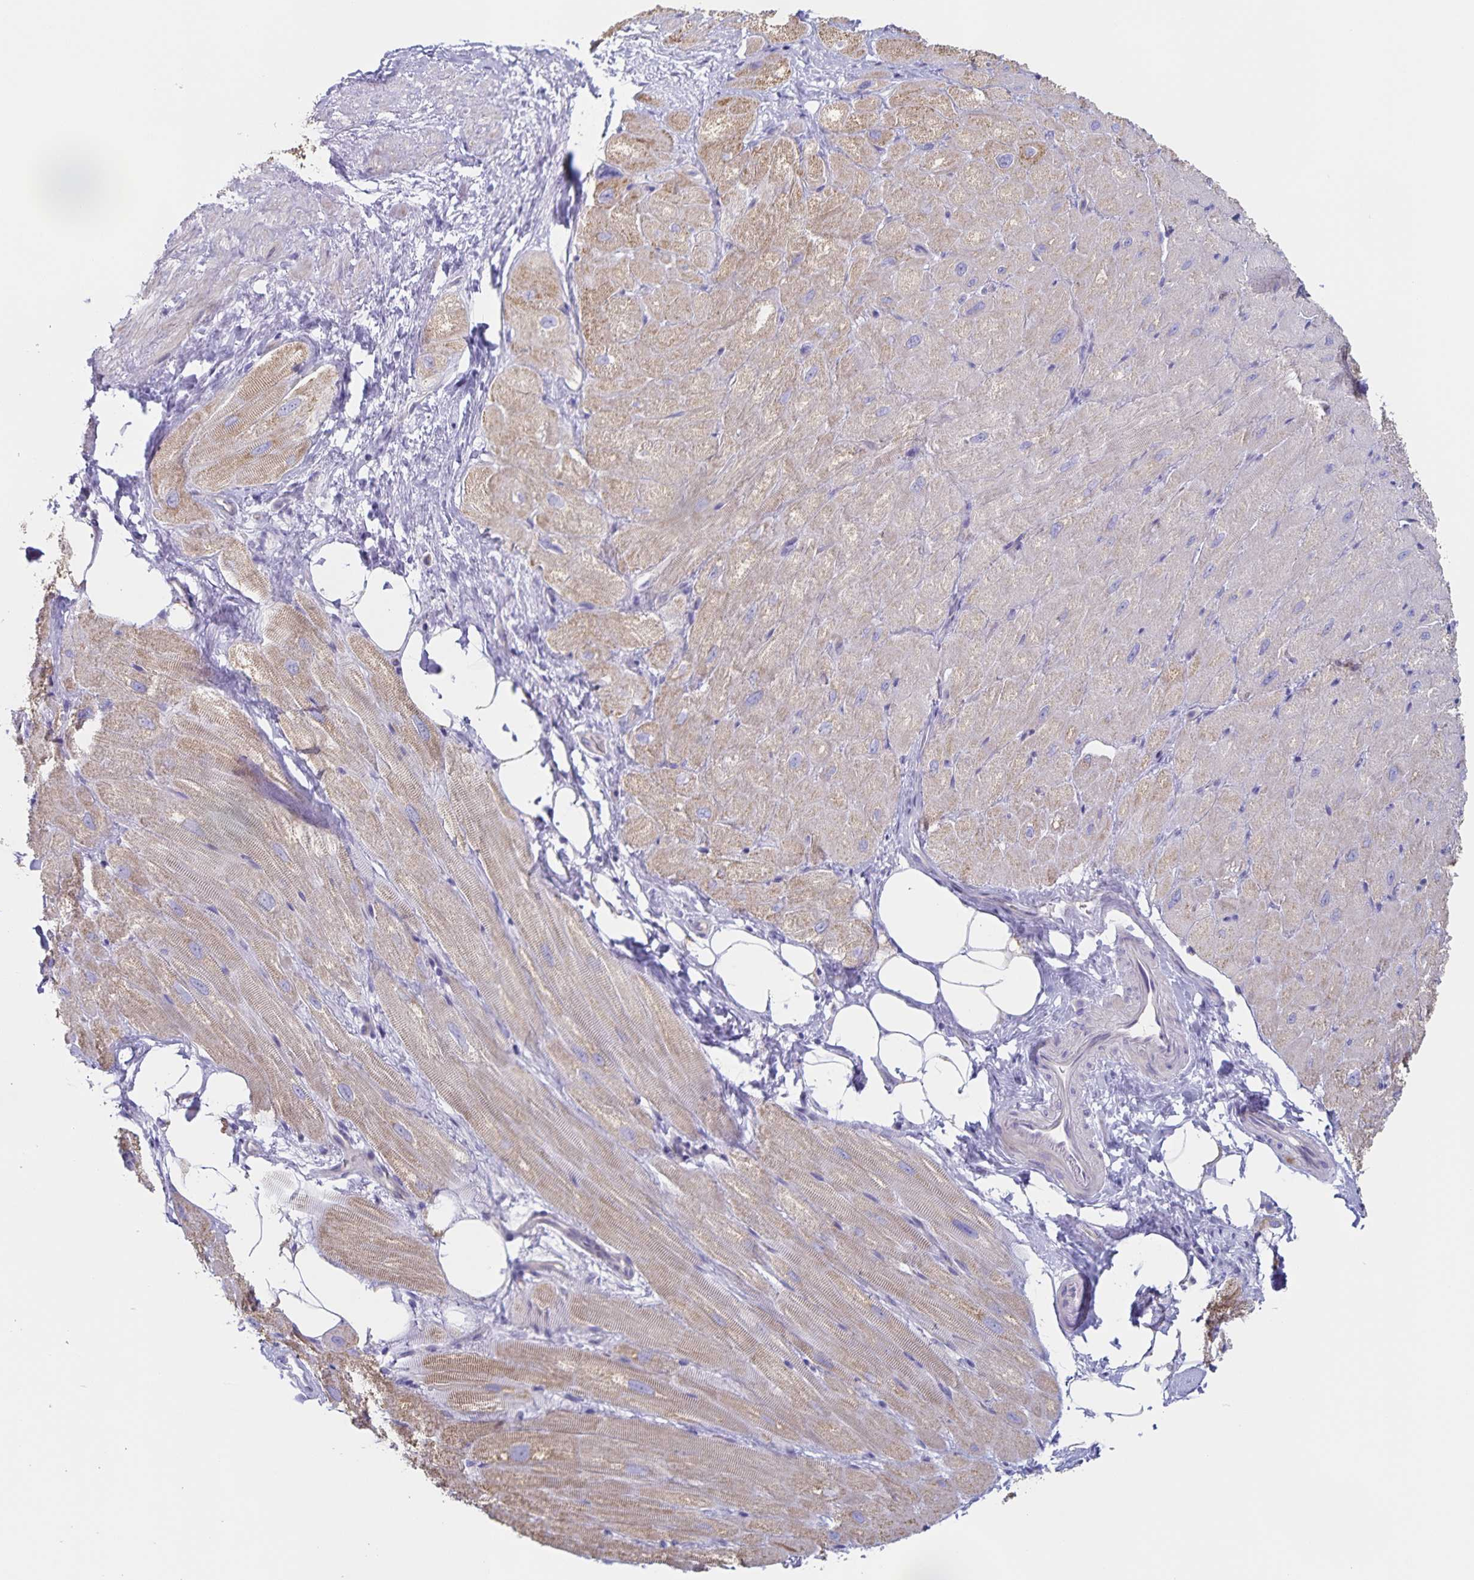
{"staining": {"intensity": "moderate", "quantity": ">75%", "location": "cytoplasmic/membranous"}, "tissue": "heart muscle", "cell_type": "Cardiomyocytes", "image_type": "normal", "snomed": [{"axis": "morphology", "description": "Normal tissue, NOS"}, {"axis": "topography", "description": "Heart"}], "caption": "Moderate cytoplasmic/membranous expression for a protein is seen in about >75% of cardiomyocytes of benign heart muscle using IHC.", "gene": "CENPH", "patient": {"sex": "male", "age": 62}}